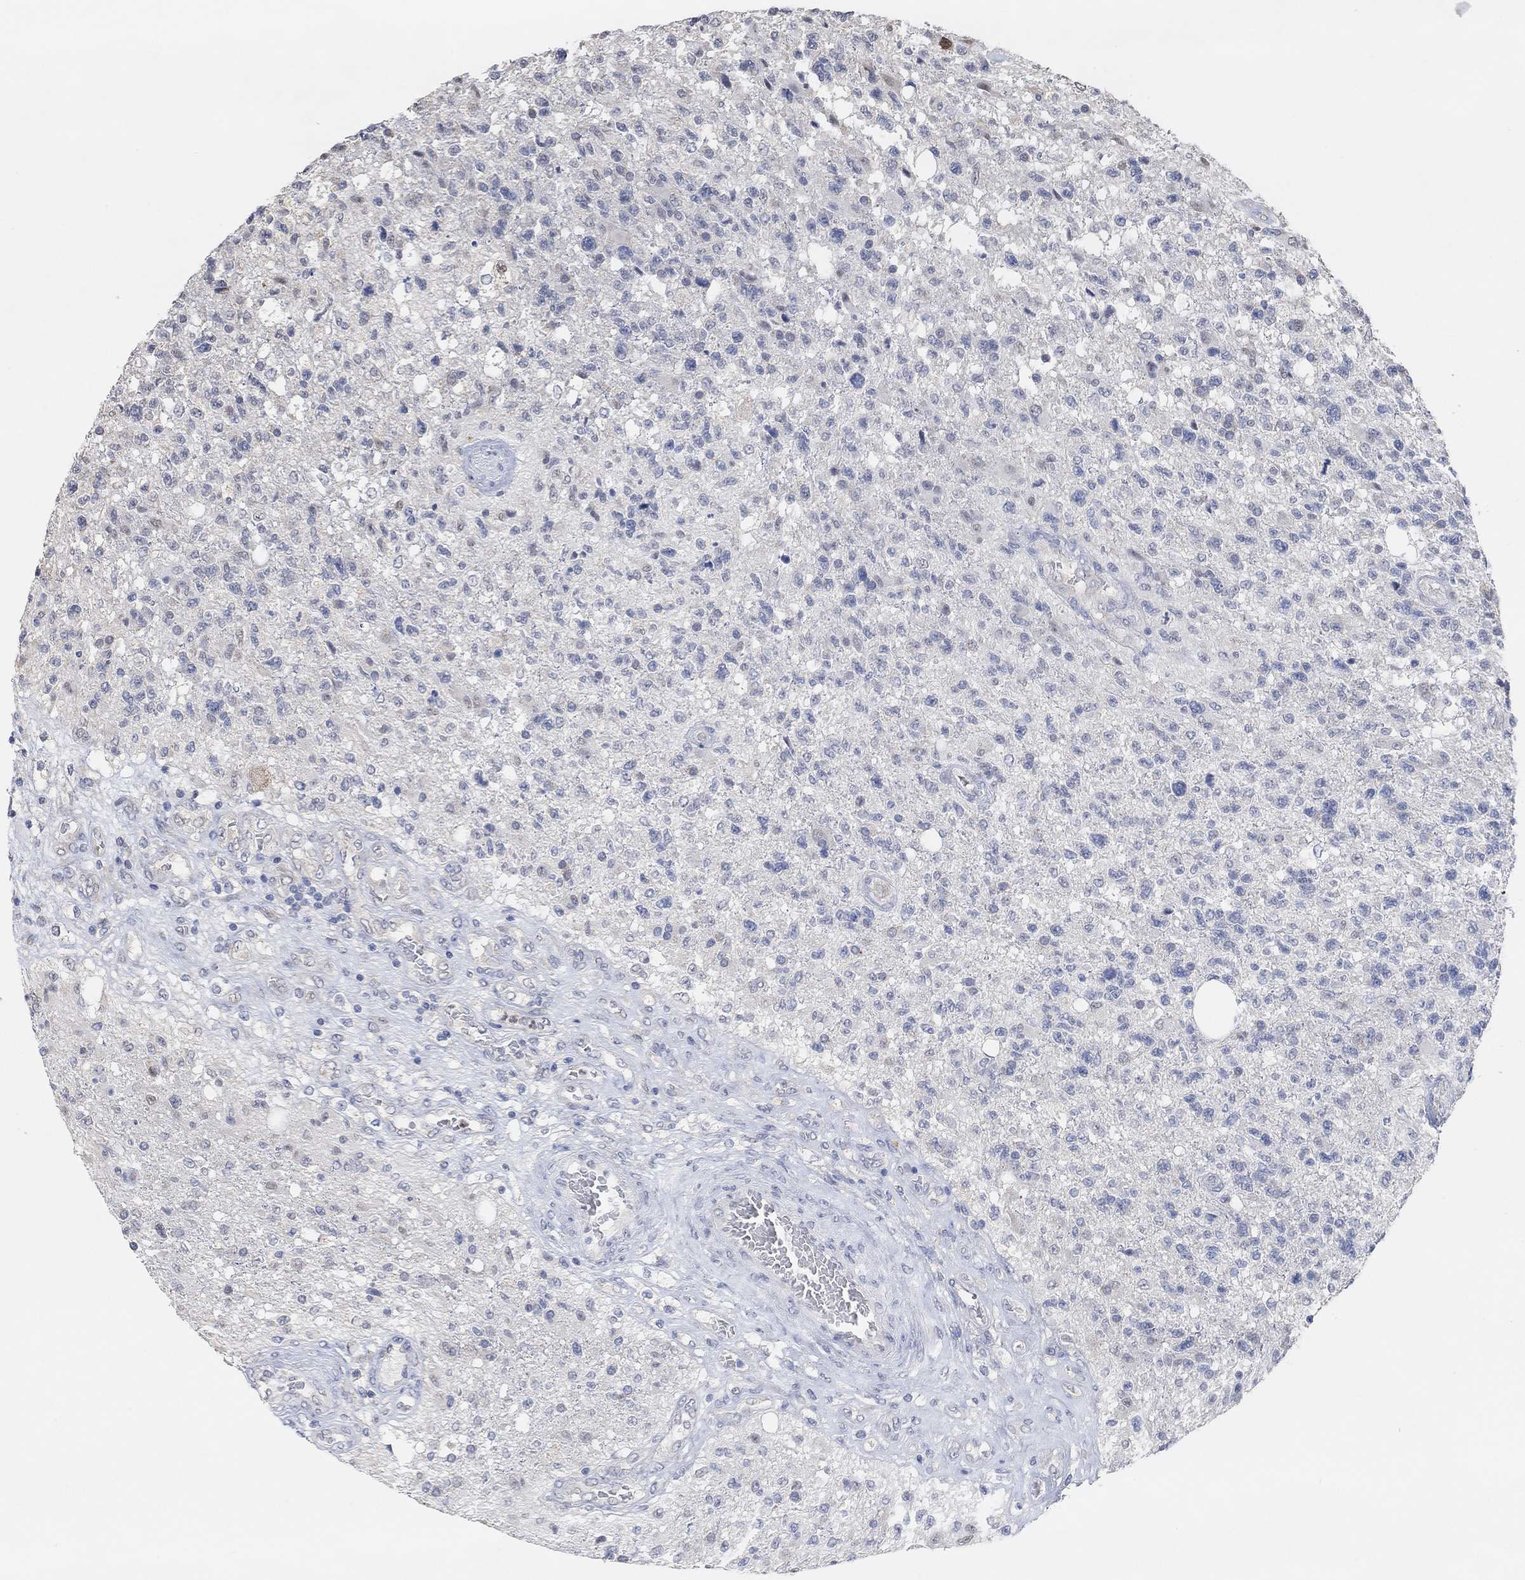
{"staining": {"intensity": "negative", "quantity": "none", "location": "none"}, "tissue": "glioma", "cell_type": "Tumor cells", "image_type": "cancer", "snomed": [{"axis": "morphology", "description": "Glioma, malignant, High grade"}, {"axis": "topography", "description": "Brain"}], "caption": "The immunohistochemistry image has no significant staining in tumor cells of malignant glioma (high-grade) tissue.", "gene": "MUC1", "patient": {"sex": "male", "age": 56}}